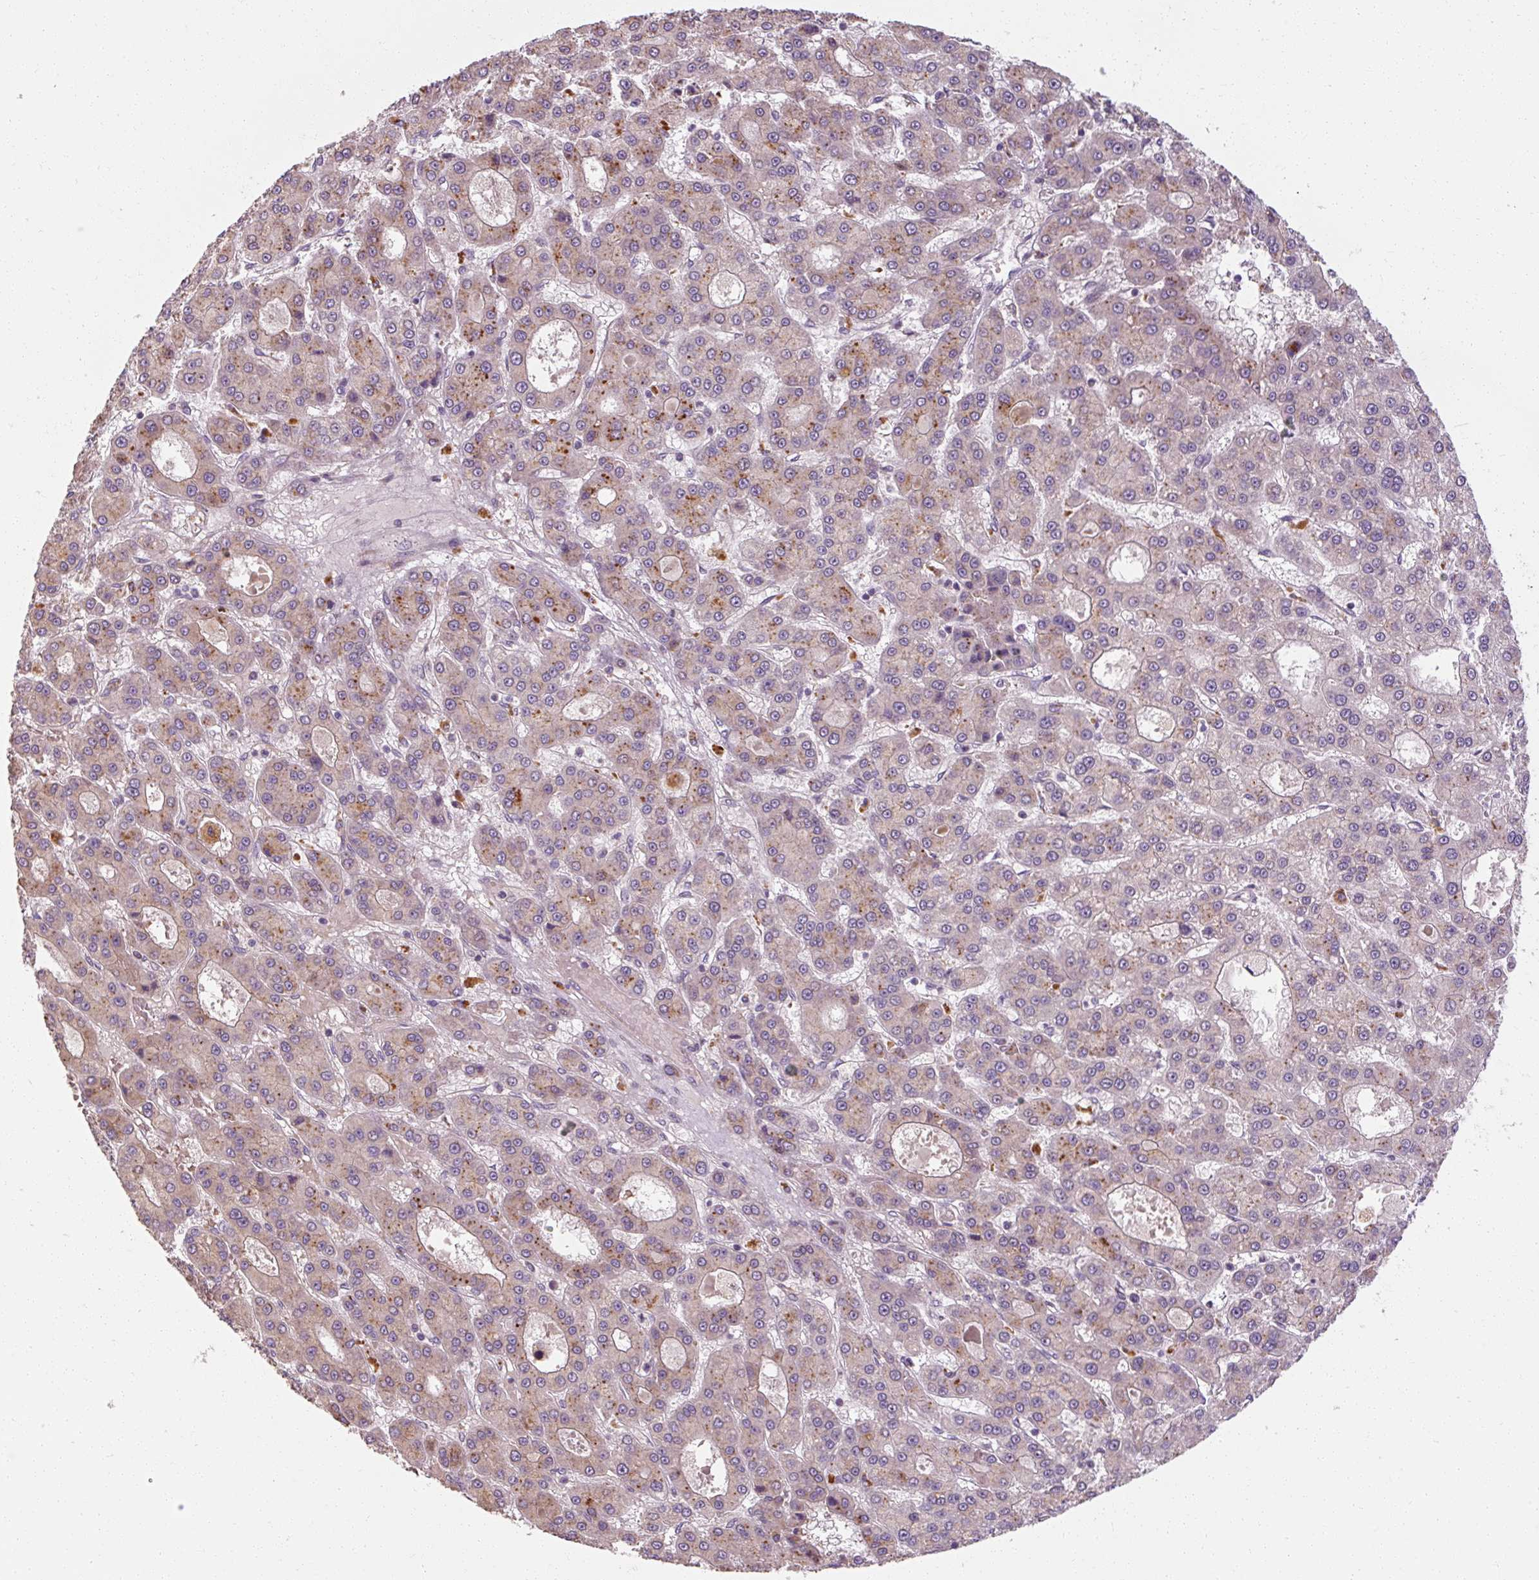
{"staining": {"intensity": "weak", "quantity": ">75%", "location": "cytoplasmic/membranous"}, "tissue": "liver cancer", "cell_type": "Tumor cells", "image_type": "cancer", "snomed": [{"axis": "morphology", "description": "Carcinoma, Hepatocellular, NOS"}, {"axis": "topography", "description": "Liver"}], "caption": "A high-resolution histopathology image shows immunohistochemistry staining of liver cancer, which reveals weak cytoplasmic/membranous positivity in about >75% of tumor cells.", "gene": "TBC1D4", "patient": {"sex": "male", "age": 70}}